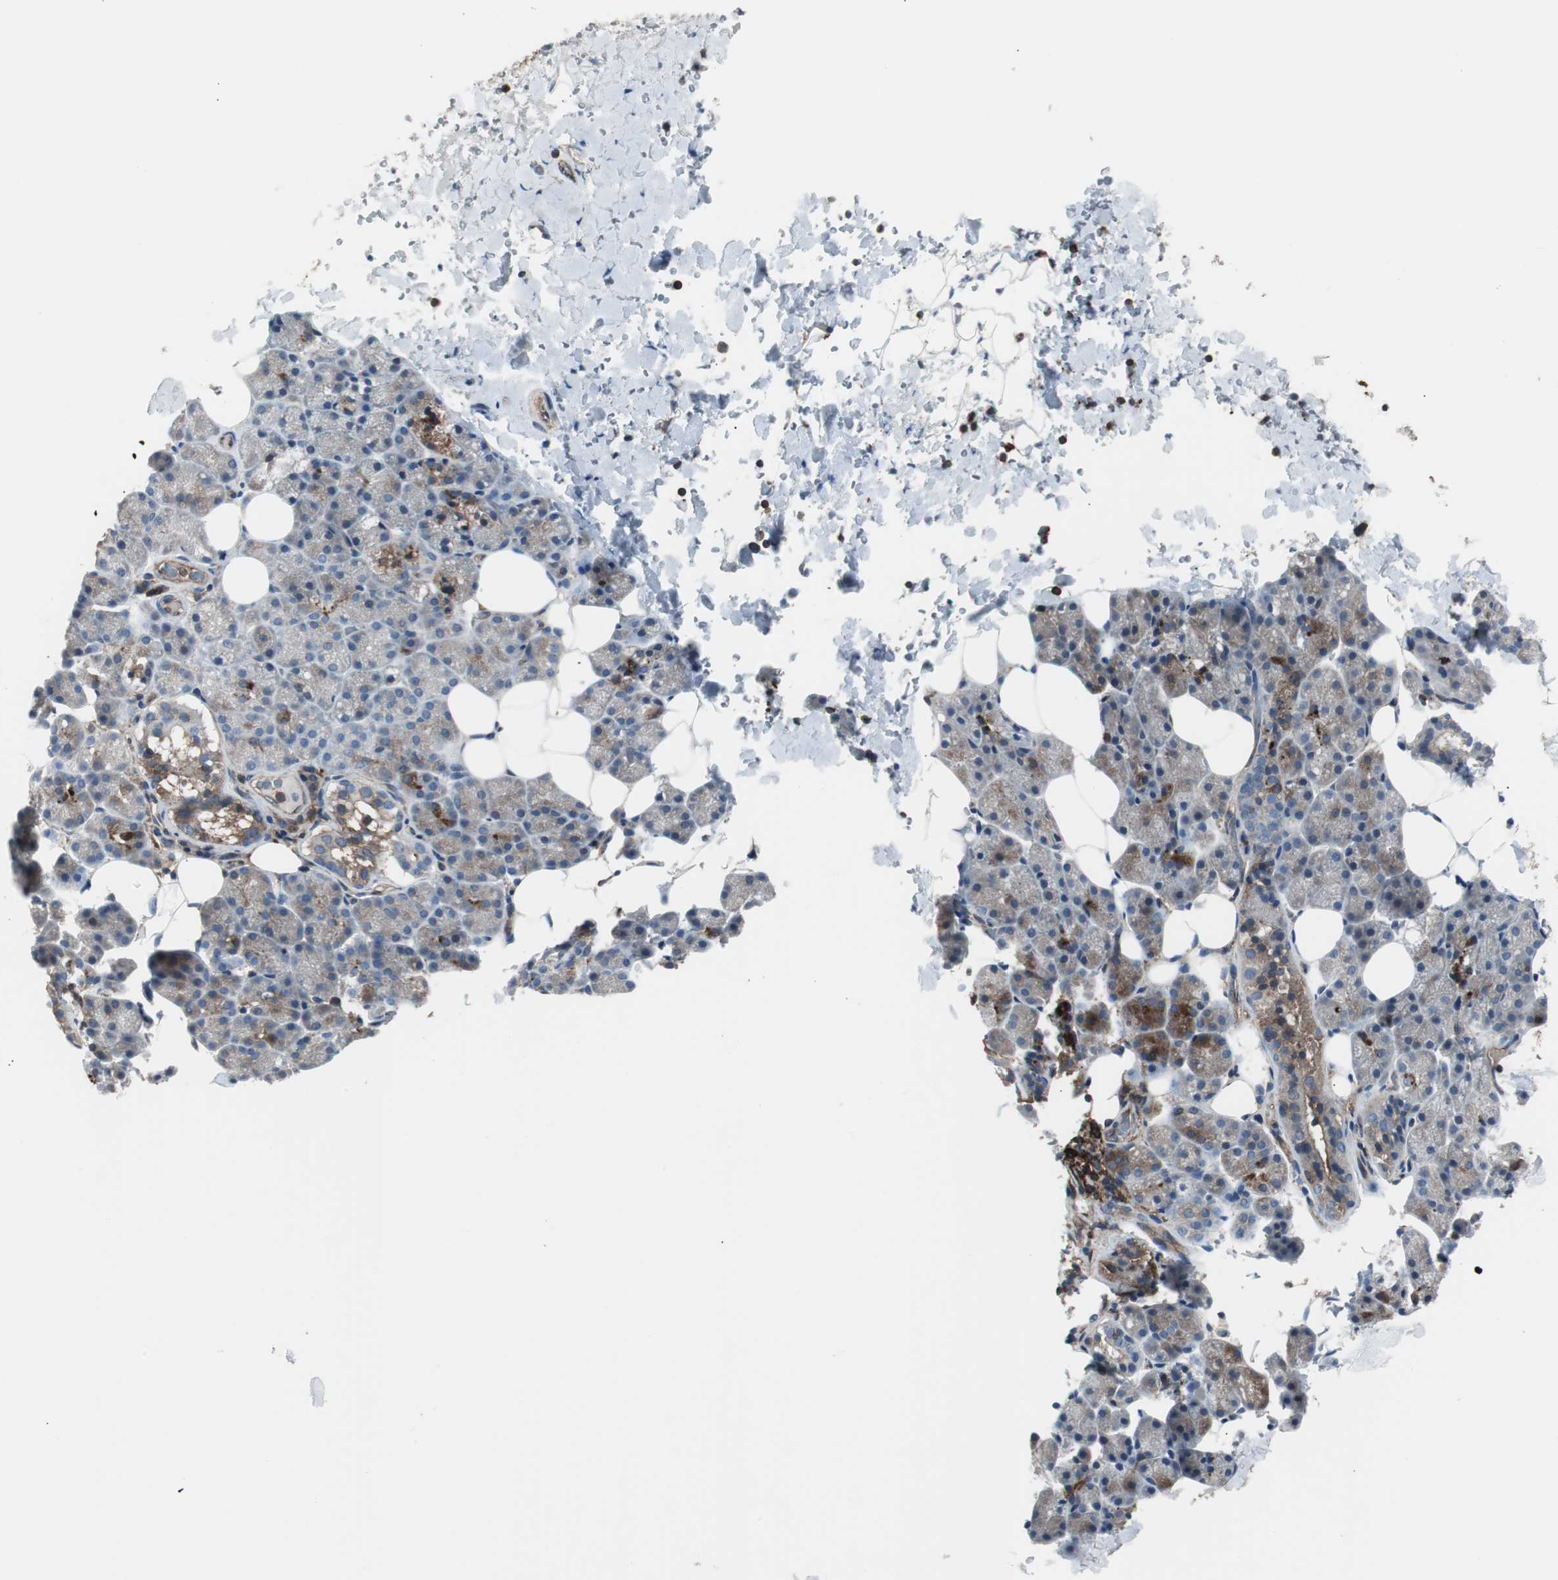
{"staining": {"intensity": "strong", "quantity": ">75%", "location": "cytoplasmic/membranous"}, "tissue": "salivary gland", "cell_type": "Glandular cells", "image_type": "normal", "snomed": [{"axis": "morphology", "description": "Normal tissue, NOS"}, {"axis": "topography", "description": "Lymph node"}, {"axis": "topography", "description": "Salivary gland"}], "caption": "Glandular cells reveal high levels of strong cytoplasmic/membranous expression in approximately >75% of cells in normal salivary gland.", "gene": "B2M", "patient": {"sex": "male", "age": 8}}